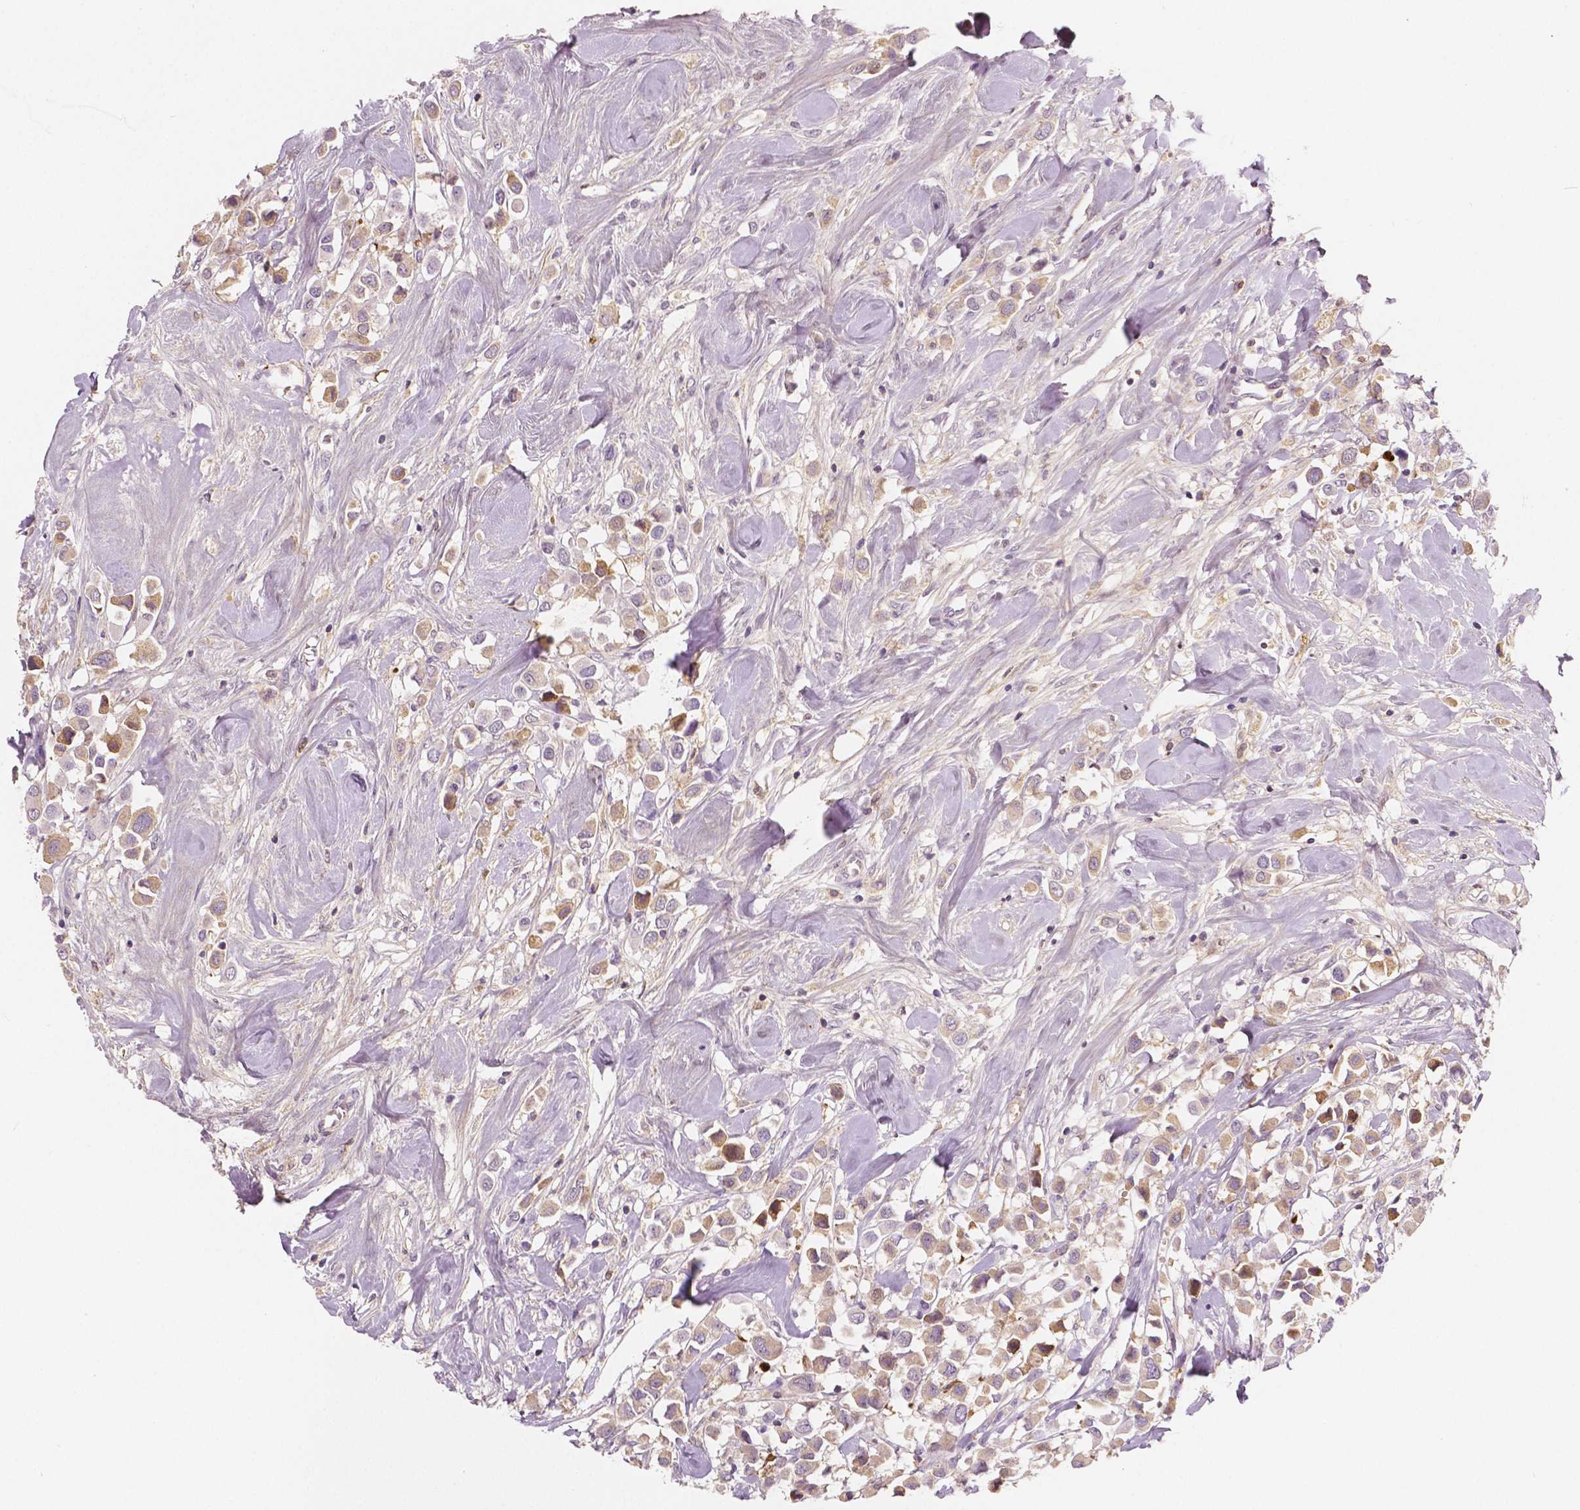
{"staining": {"intensity": "weak", "quantity": "25%-75%", "location": "cytoplasmic/membranous"}, "tissue": "breast cancer", "cell_type": "Tumor cells", "image_type": "cancer", "snomed": [{"axis": "morphology", "description": "Duct carcinoma"}, {"axis": "topography", "description": "Breast"}], "caption": "Weak cytoplasmic/membranous staining for a protein is identified in approximately 25%-75% of tumor cells of breast invasive ductal carcinoma using IHC.", "gene": "APOA4", "patient": {"sex": "female", "age": 61}}